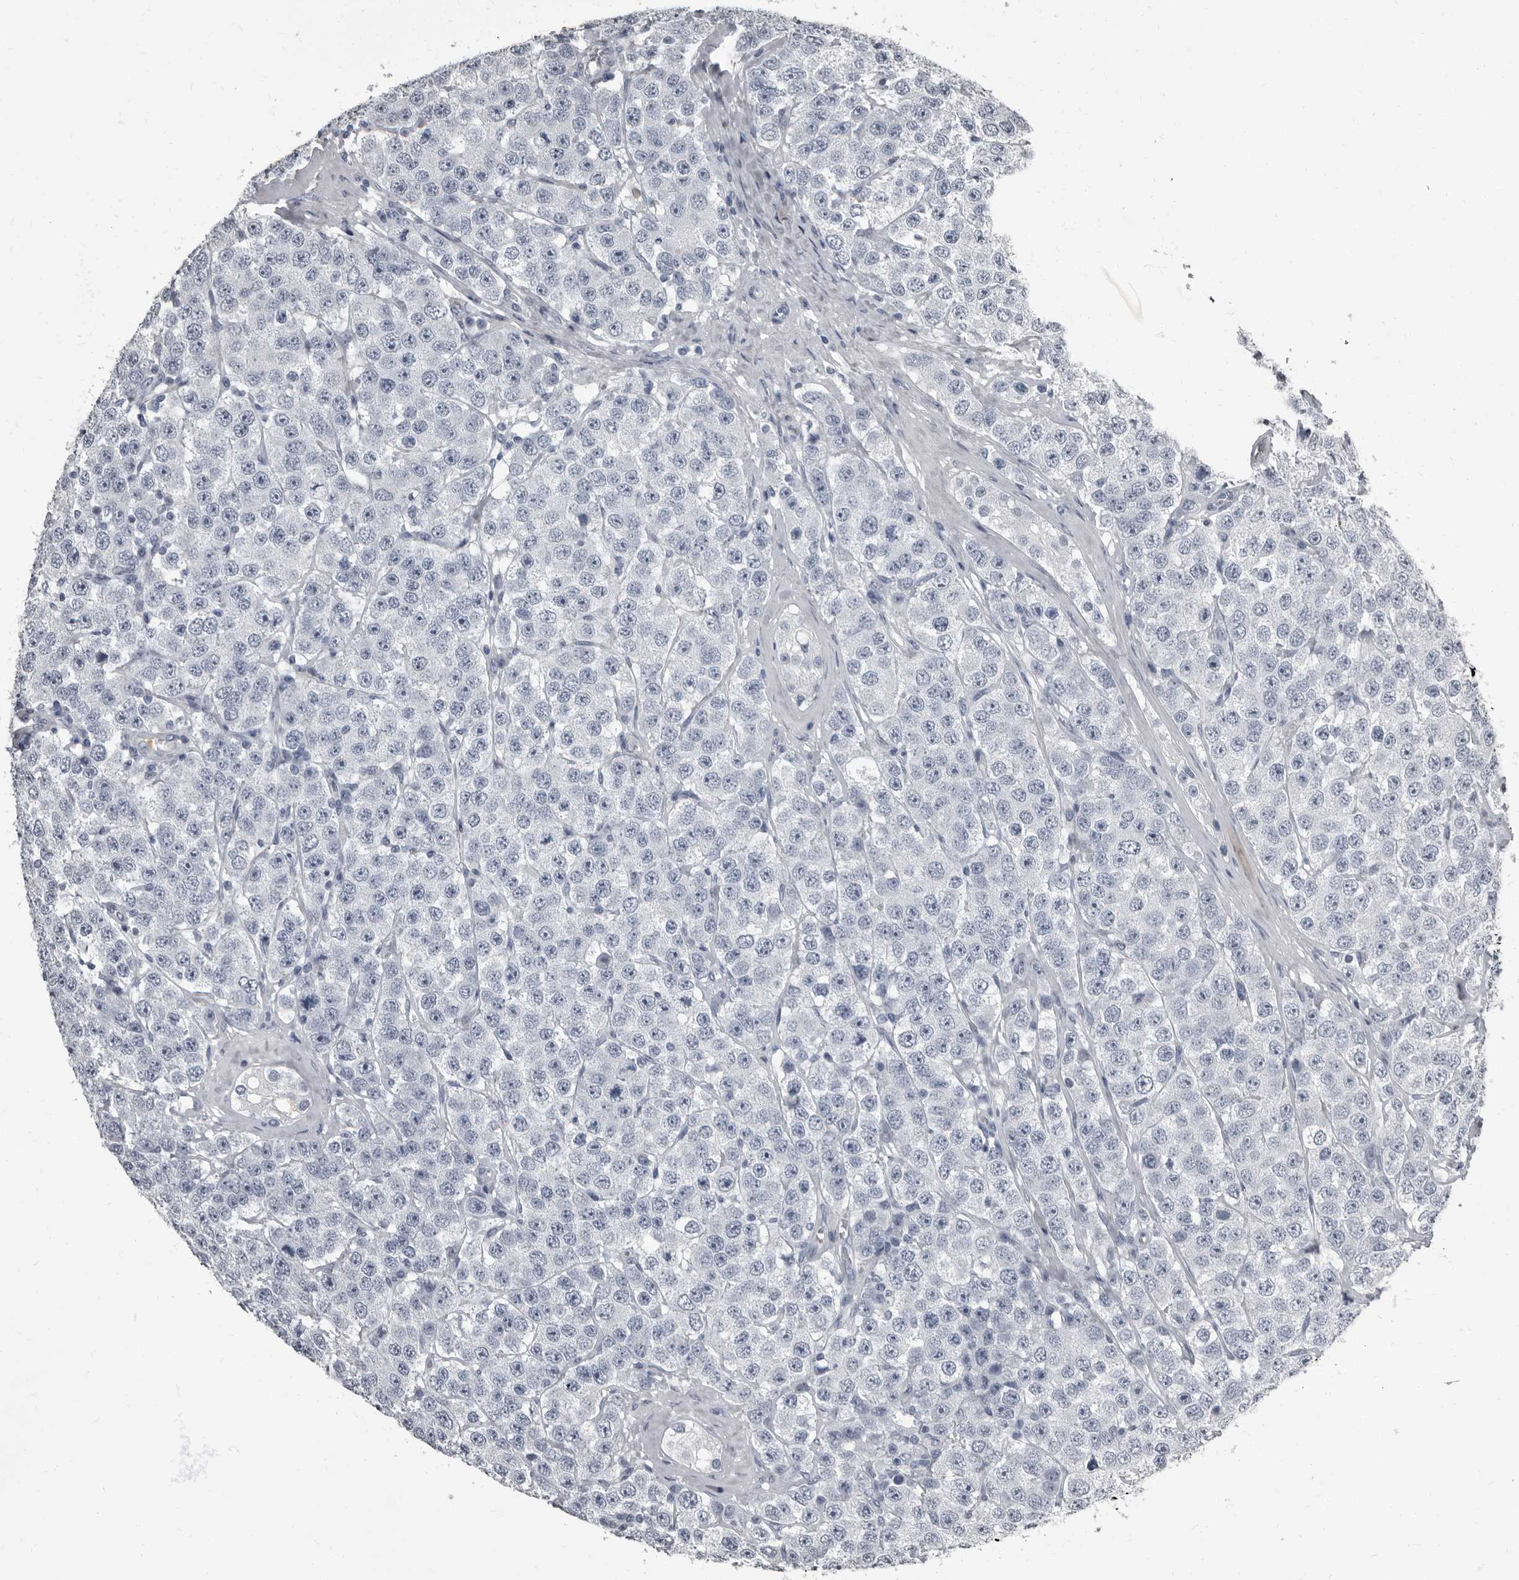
{"staining": {"intensity": "negative", "quantity": "none", "location": "none"}, "tissue": "testis cancer", "cell_type": "Tumor cells", "image_type": "cancer", "snomed": [{"axis": "morphology", "description": "Seminoma, NOS"}, {"axis": "topography", "description": "Testis"}], "caption": "The IHC photomicrograph has no significant staining in tumor cells of testis seminoma tissue.", "gene": "TPD52L1", "patient": {"sex": "male", "age": 28}}